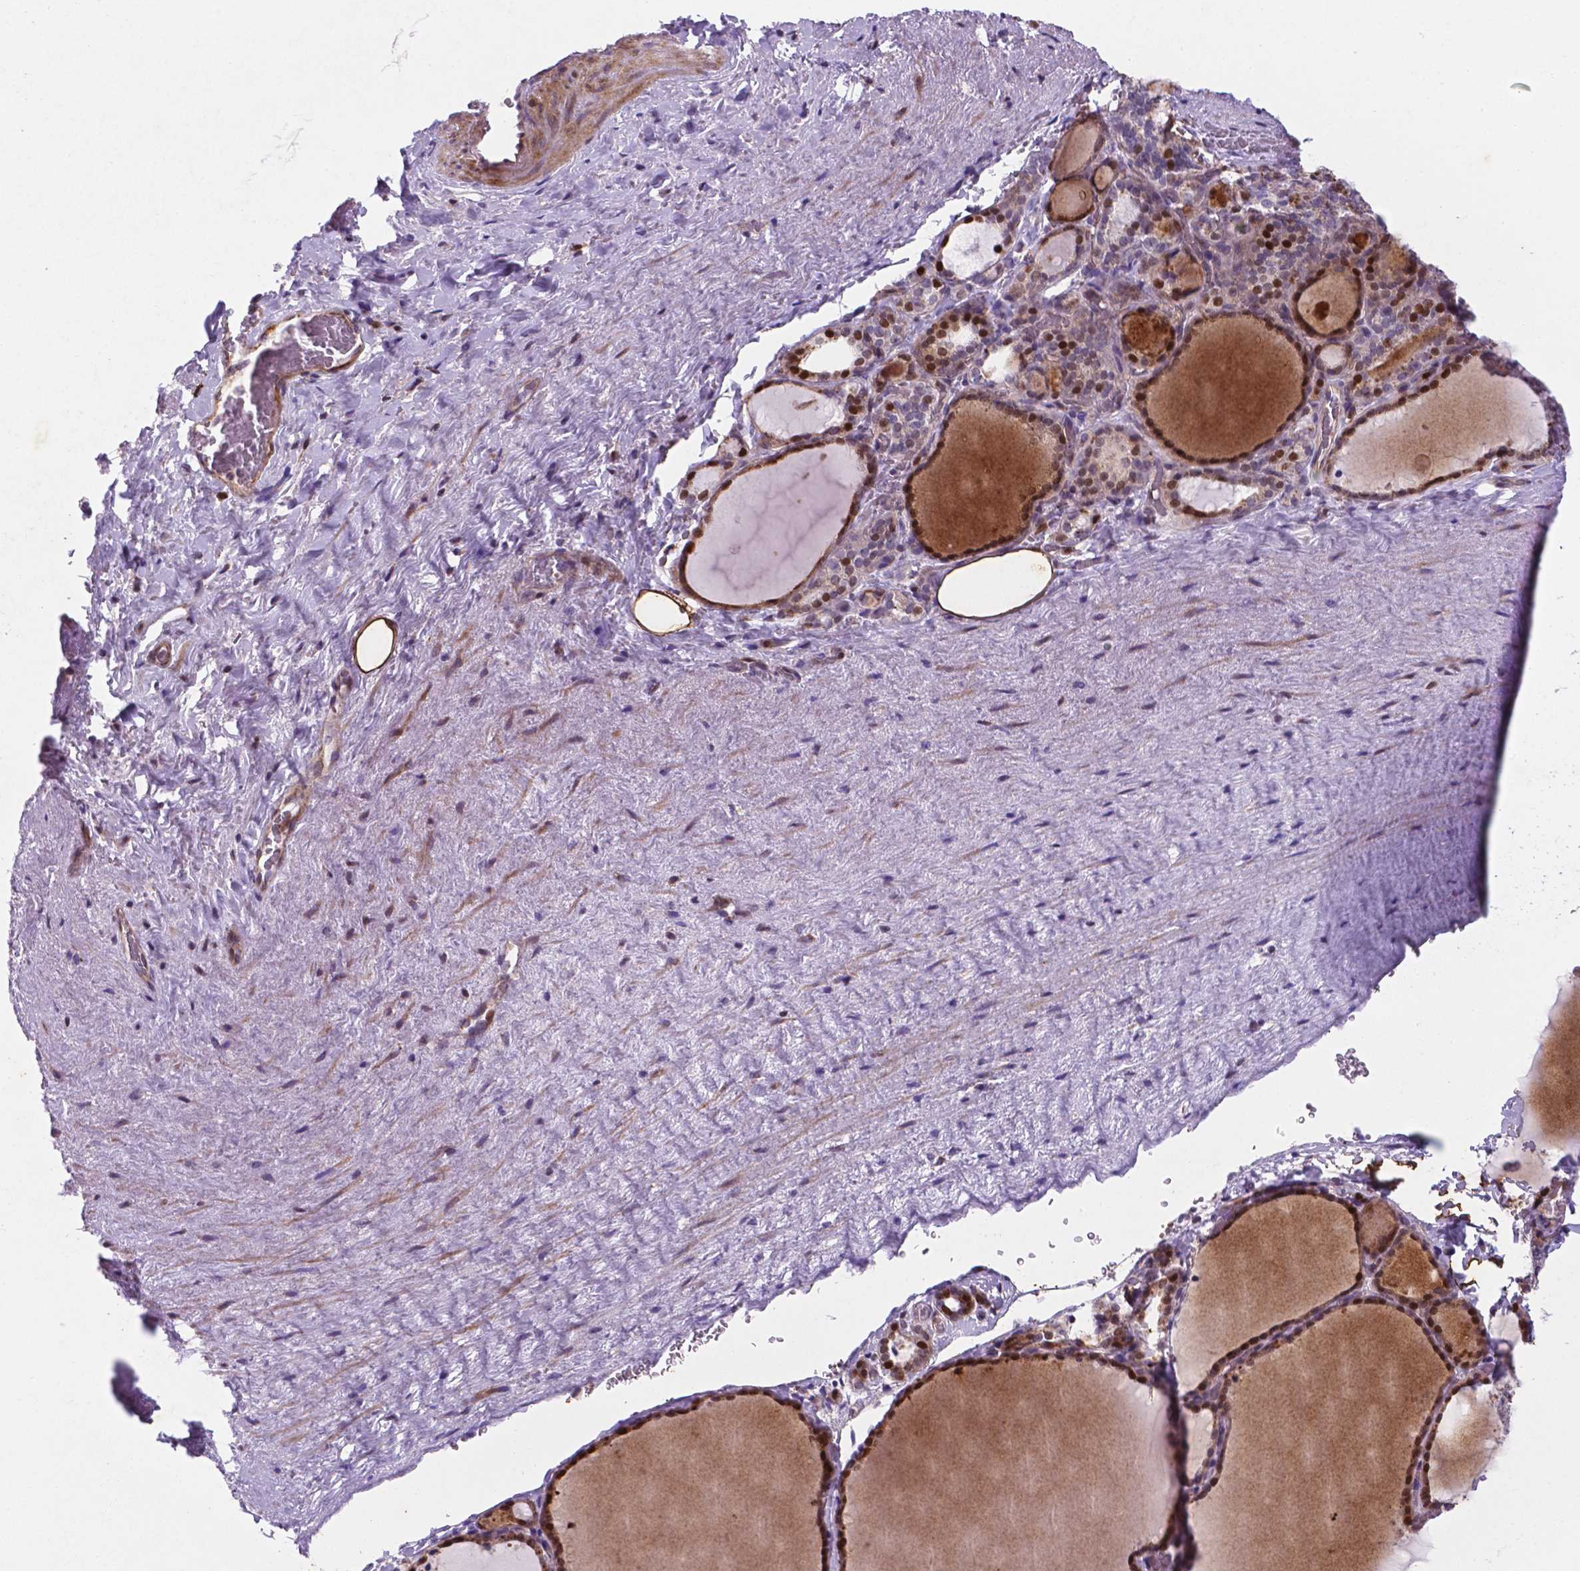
{"staining": {"intensity": "strong", "quantity": ">75%", "location": "nuclear"}, "tissue": "thyroid gland", "cell_type": "Glandular cells", "image_type": "normal", "snomed": [{"axis": "morphology", "description": "Normal tissue, NOS"}, {"axis": "topography", "description": "Thyroid gland"}], "caption": "Immunohistochemical staining of unremarkable human thyroid gland demonstrates strong nuclear protein expression in about >75% of glandular cells.", "gene": "TM4SF20", "patient": {"sex": "female", "age": 22}}